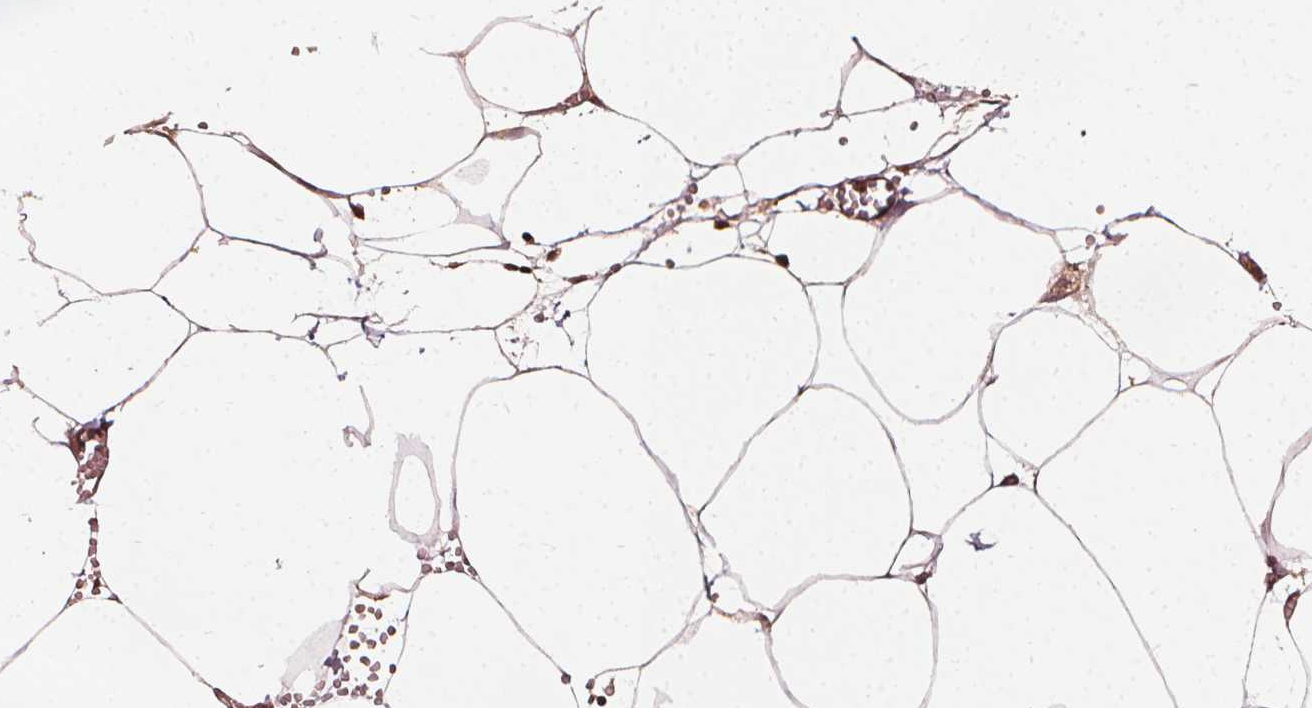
{"staining": {"intensity": "weak", "quantity": ">75%", "location": "cytoplasmic/membranous"}, "tissue": "adipose tissue", "cell_type": "Adipocytes", "image_type": "normal", "snomed": [{"axis": "morphology", "description": "Normal tissue, NOS"}, {"axis": "topography", "description": "Adipose tissue"}, {"axis": "topography", "description": "Pancreas"}, {"axis": "topography", "description": "Peripheral nerve tissue"}], "caption": "Immunohistochemical staining of normal human adipose tissue reveals weak cytoplasmic/membranous protein staining in about >75% of adipocytes.", "gene": "NPC1", "patient": {"sex": "female", "age": 58}}